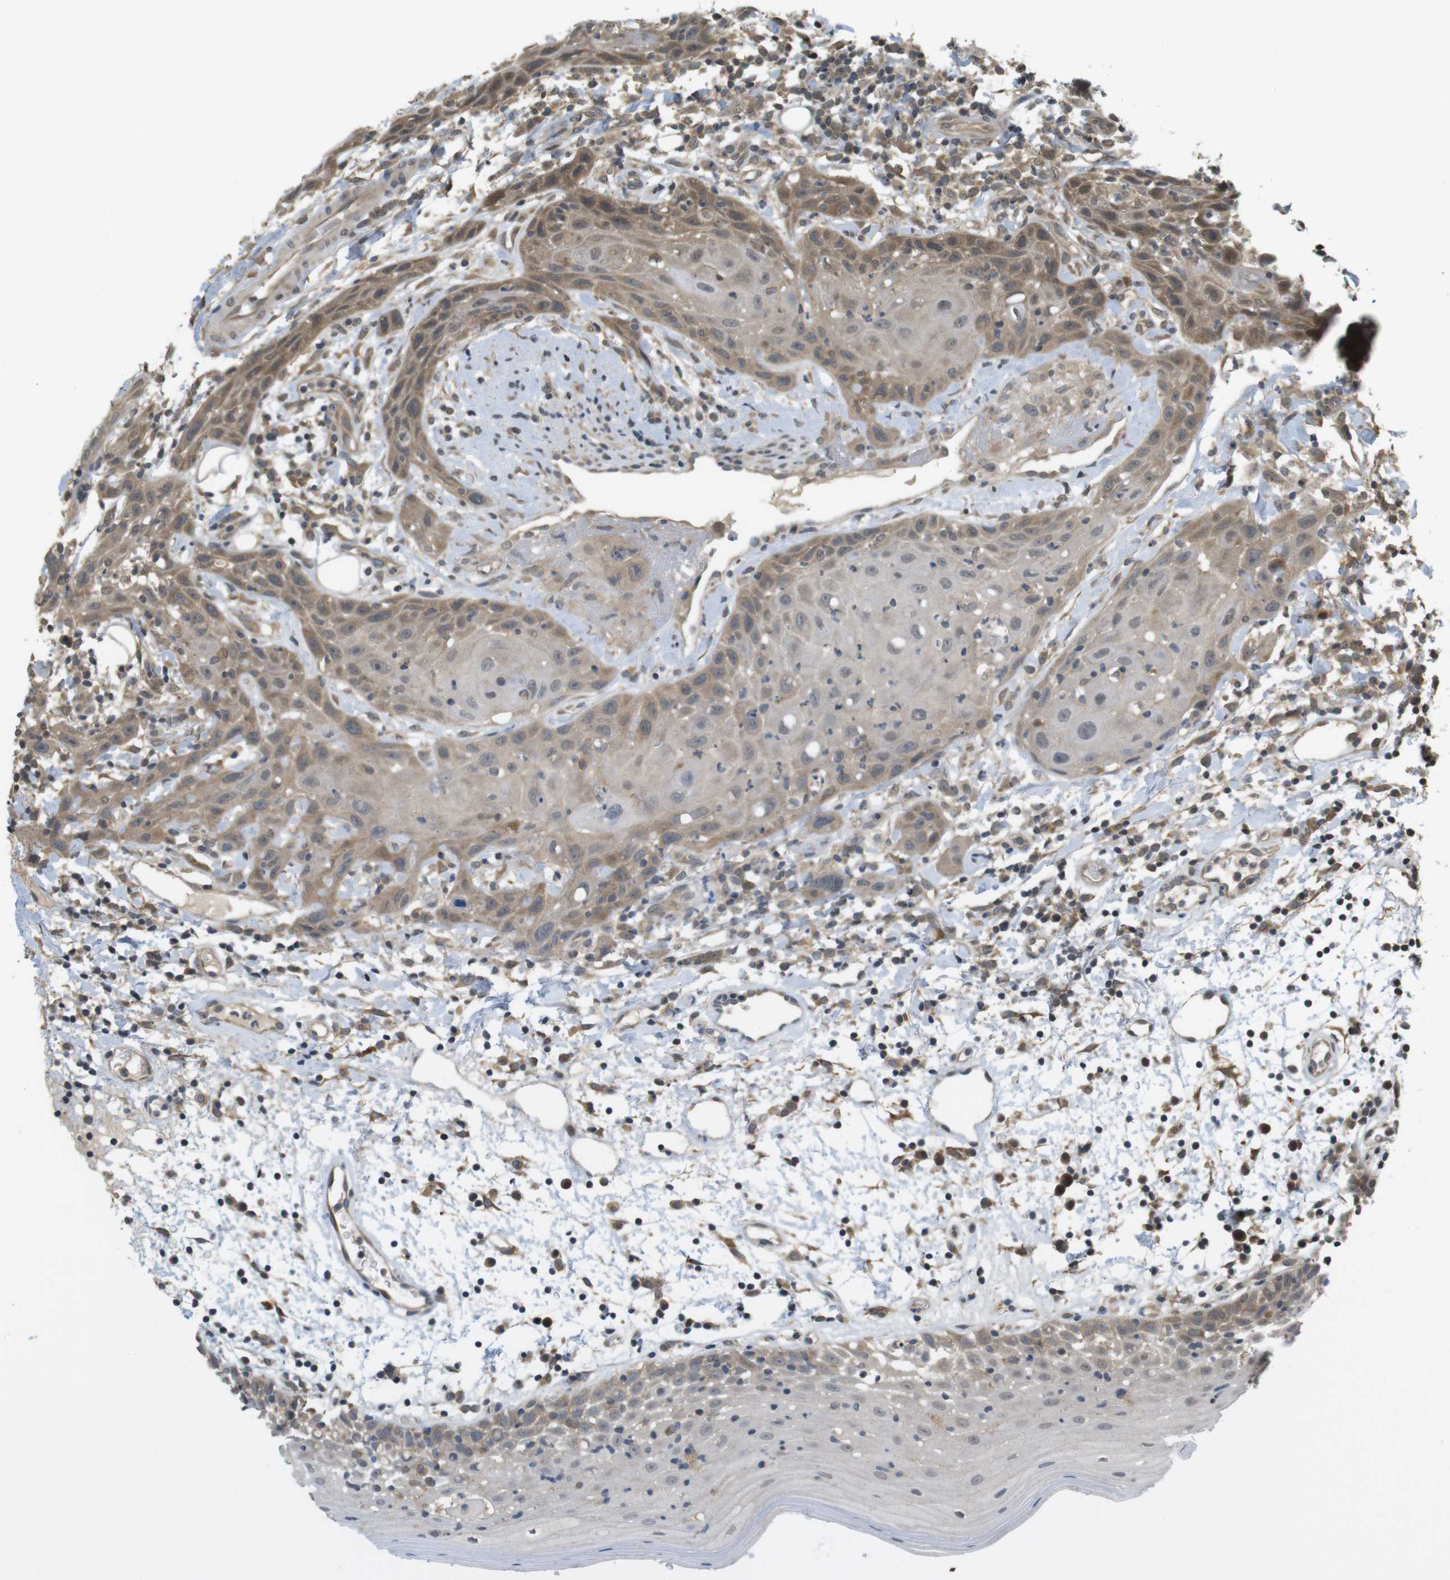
{"staining": {"intensity": "weak", "quantity": ">75%", "location": "cytoplasmic/membranous"}, "tissue": "oral mucosa", "cell_type": "Squamous epithelial cells", "image_type": "normal", "snomed": [{"axis": "morphology", "description": "Normal tissue, NOS"}, {"axis": "morphology", "description": "Squamous cell carcinoma, NOS"}, {"axis": "topography", "description": "Skeletal muscle"}, {"axis": "topography", "description": "Oral tissue"}], "caption": "Benign oral mucosa was stained to show a protein in brown. There is low levels of weak cytoplasmic/membranous staining in about >75% of squamous epithelial cells.", "gene": "RNF130", "patient": {"sex": "male", "age": 71}}